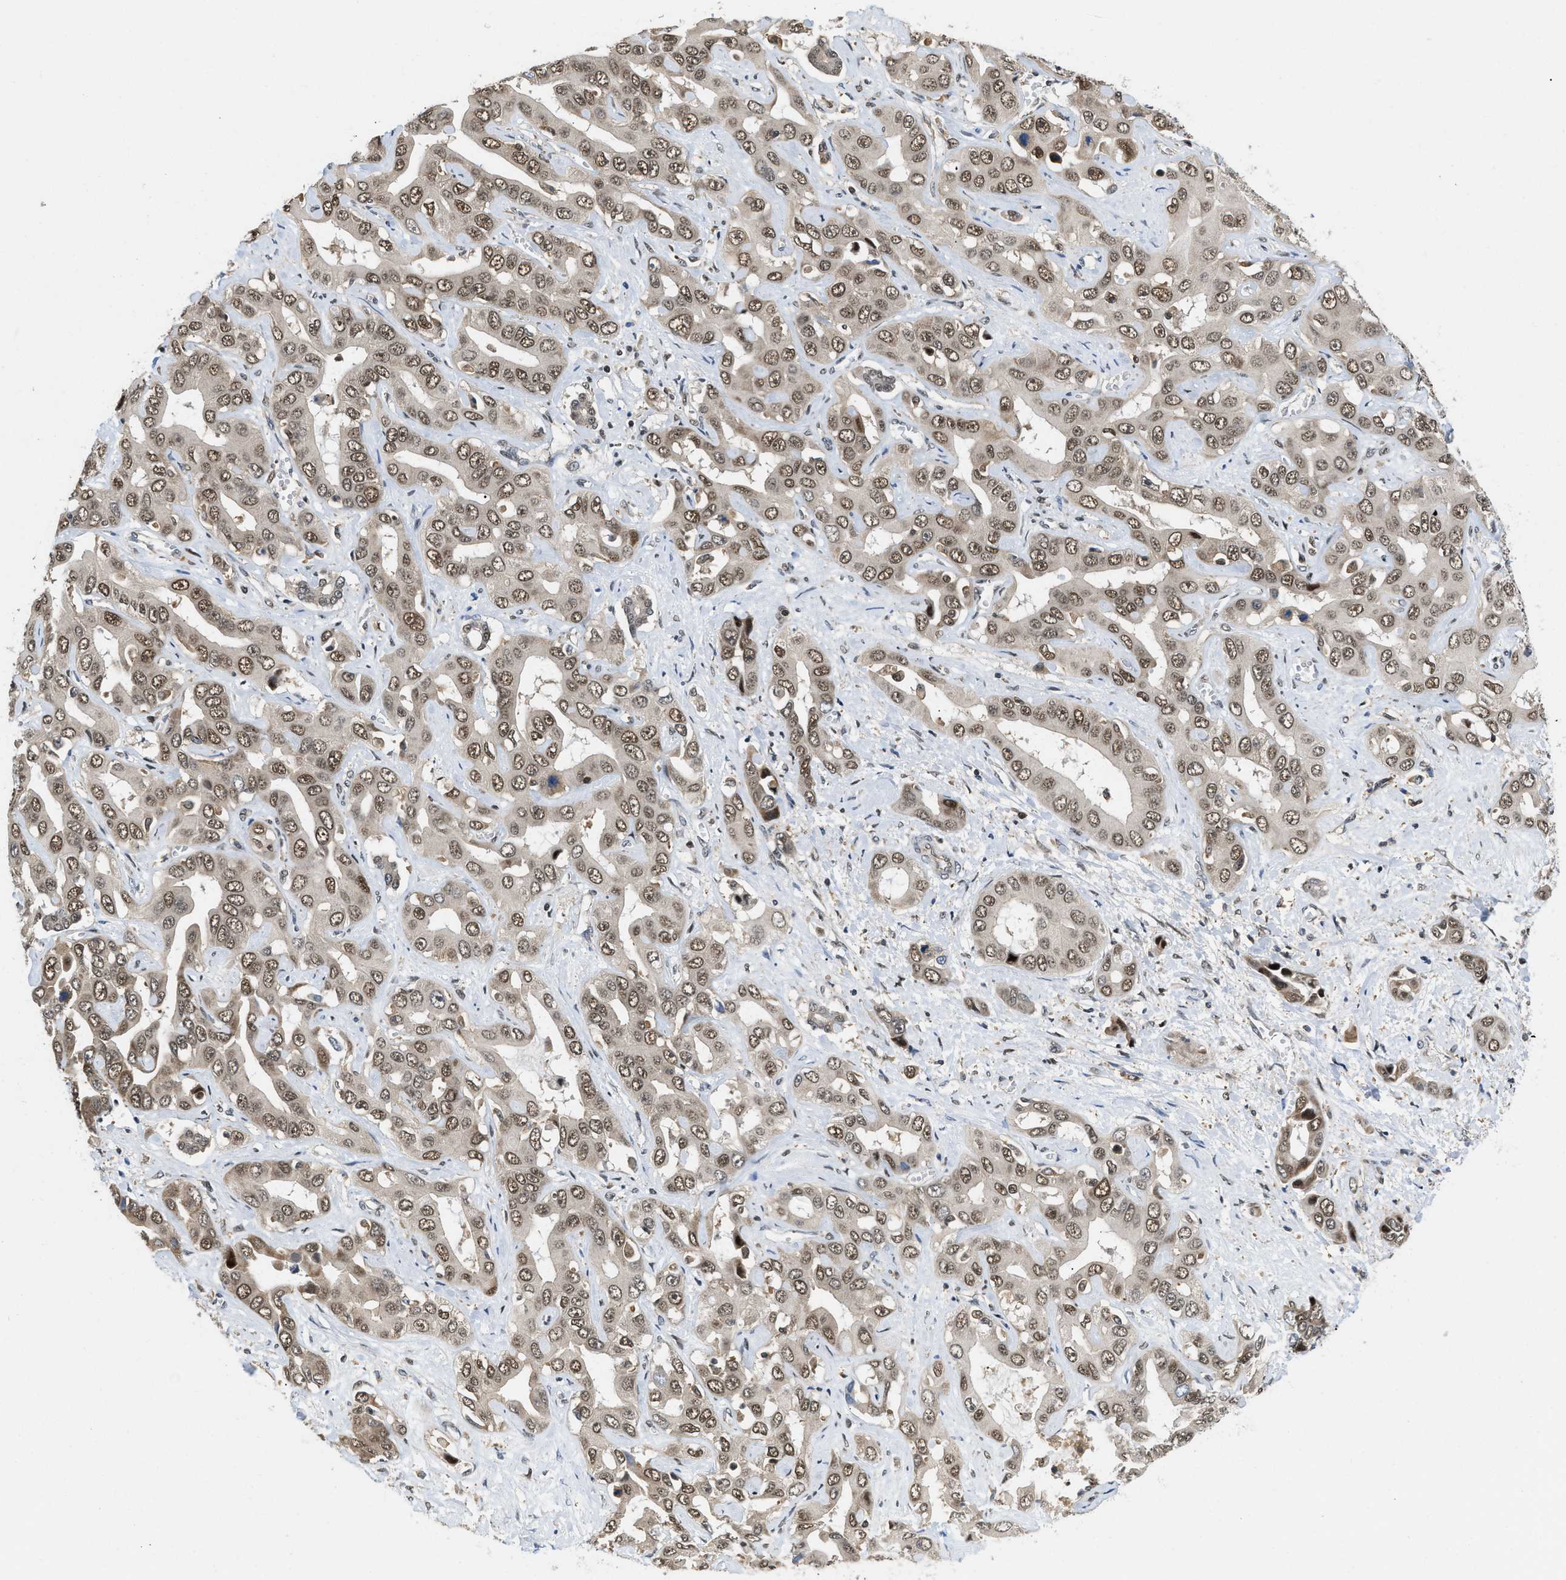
{"staining": {"intensity": "moderate", "quantity": ">75%", "location": "nuclear"}, "tissue": "liver cancer", "cell_type": "Tumor cells", "image_type": "cancer", "snomed": [{"axis": "morphology", "description": "Cholangiocarcinoma"}, {"axis": "topography", "description": "Liver"}], "caption": "High-magnification brightfield microscopy of liver cholangiocarcinoma stained with DAB (3,3'-diaminobenzidine) (brown) and counterstained with hematoxylin (blue). tumor cells exhibit moderate nuclear positivity is present in about>75% of cells. The staining was performed using DAB to visualize the protein expression in brown, while the nuclei were stained in blue with hematoxylin (Magnification: 20x).", "gene": "ATF7IP", "patient": {"sex": "female", "age": 52}}